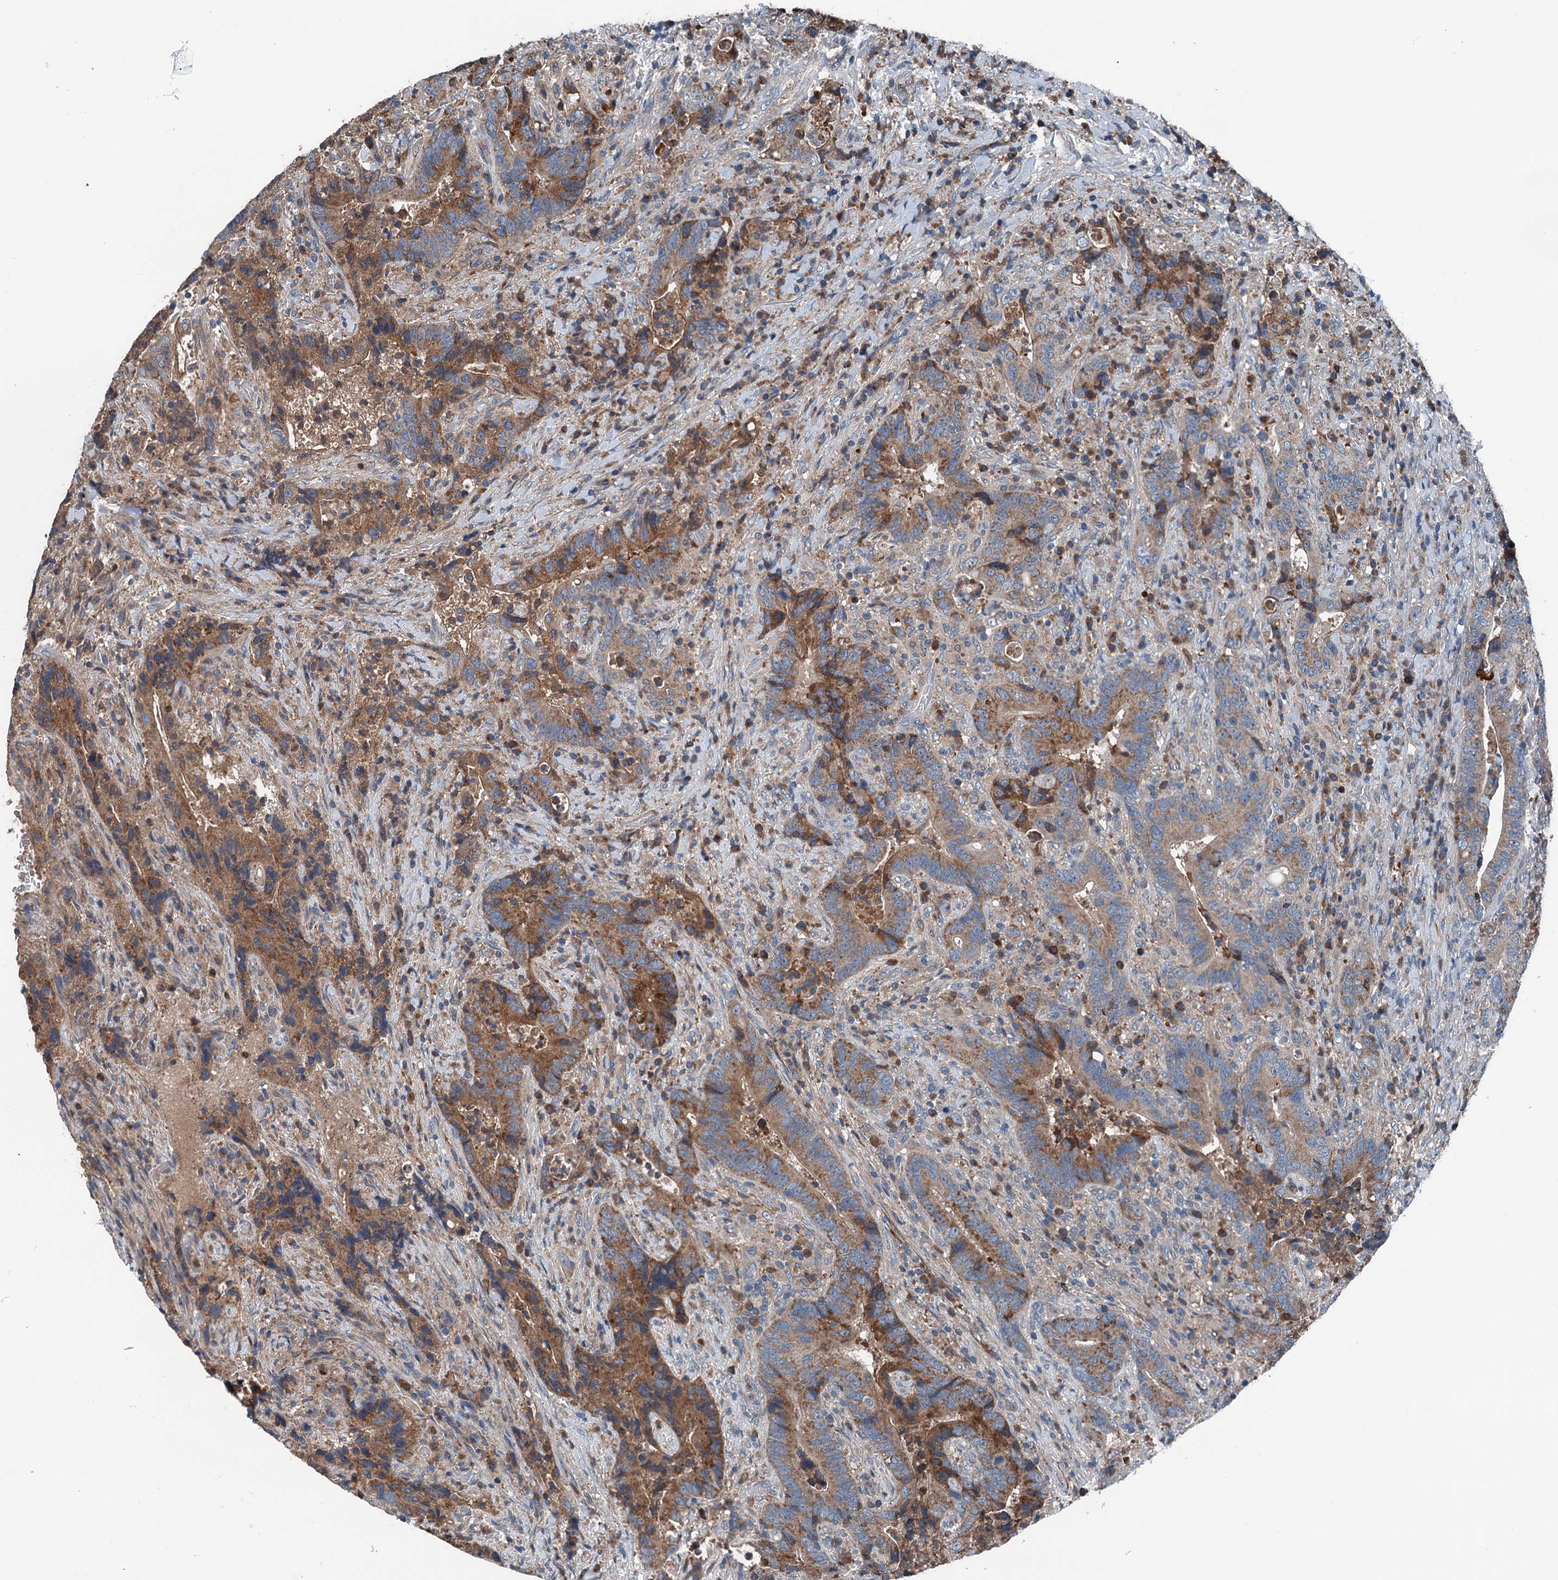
{"staining": {"intensity": "moderate", "quantity": ">75%", "location": "cytoplasmic/membranous"}, "tissue": "colorectal cancer", "cell_type": "Tumor cells", "image_type": "cancer", "snomed": [{"axis": "morphology", "description": "Adenocarcinoma, NOS"}, {"axis": "topography", "description": "Colon"}], "caption": "Colorectal adenocarcinoma stained with DAB (3,3'-diaminobenzidine) immunohistochemistry exhibits medium levels of moderate cytoplasmic/membranous positivity in about >75% of tumor cells.", "gene": "PDSS1", "patient": {"sex": "female", "age": 75}}